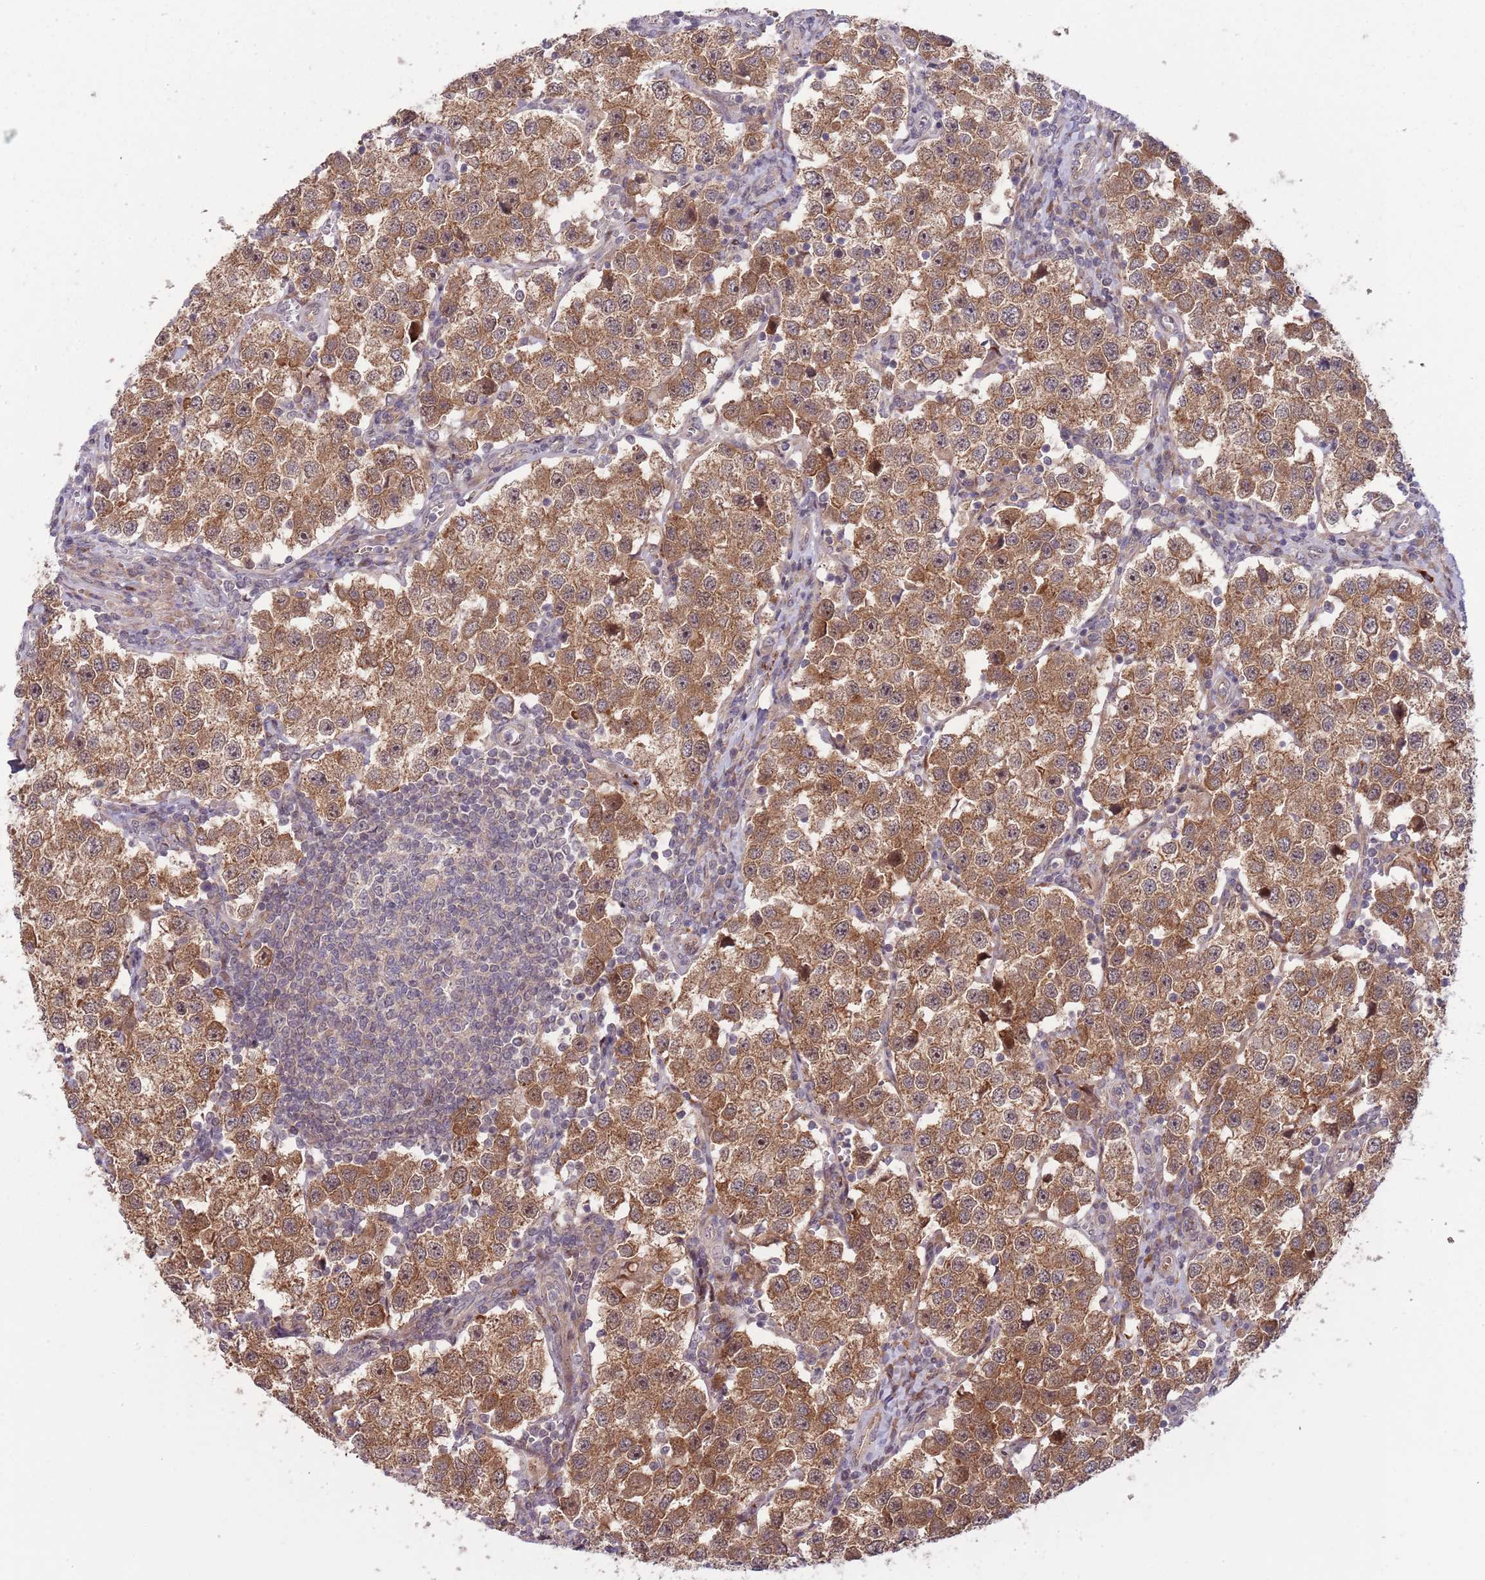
{"staining": {"intensity": "strong", "quantity": ">75%", "location": "cytoplasmic/membranous,nuclear"}, "tissue": "testis cancer", "cell_type": "Tumor cells", "image_type": "cancer", "snomed": [{"axis": "morphology", "description": "Seminoma, NOS"}, {"axis": "topography", "description": "Testis"}], "caption": "Seminoma (testis) stained for a protein demonstrates strong cytoplasmic/membranous and nuclear positivity in tumor cells. (Stains: DAB (3,3'-diaminobenzidine) in brown, nuclei in blue, Microscopy: brightfield microscopy at high magnification).", "gene": "NT5DC4", "patient": {"sex": "male", "age": 37}}